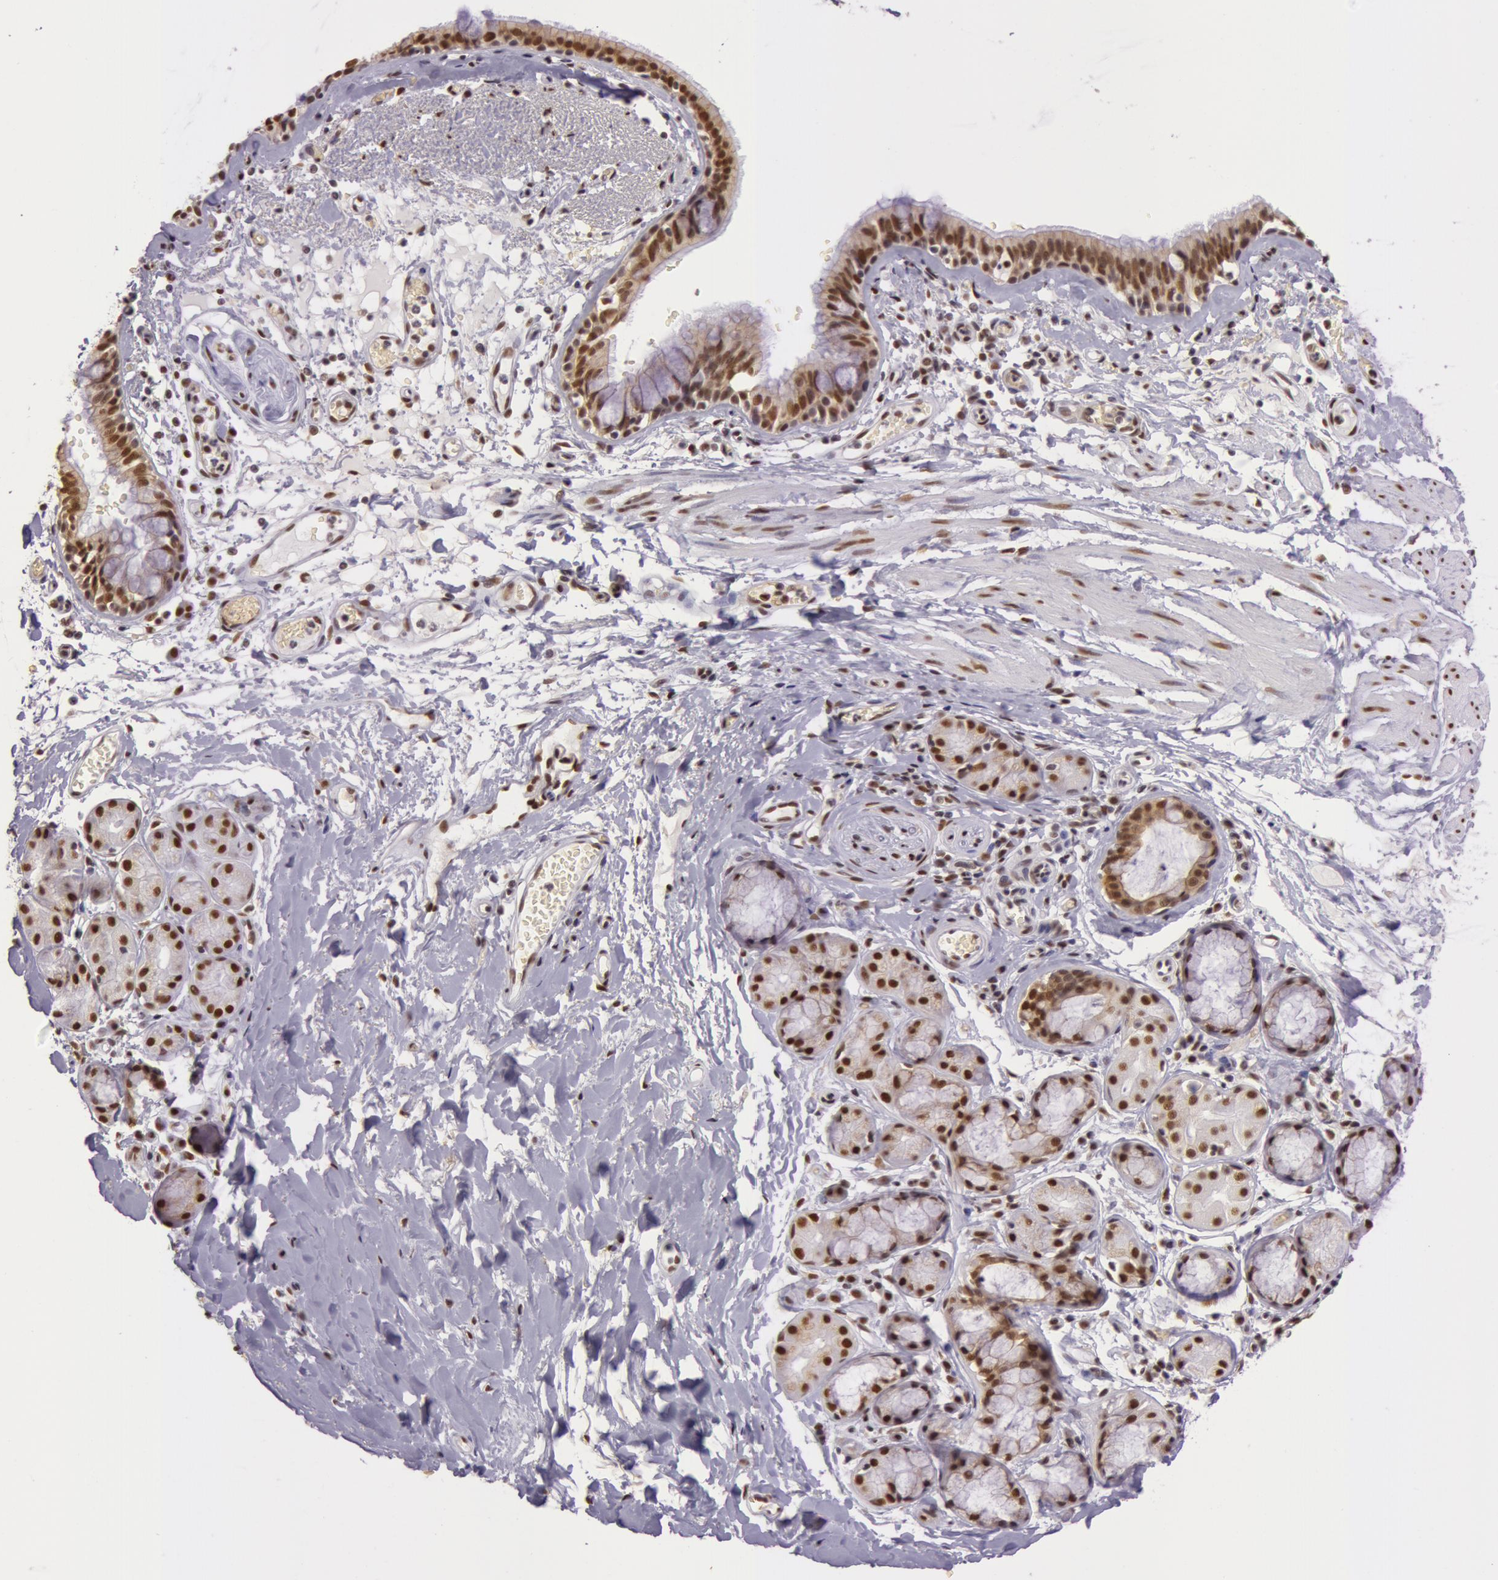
{"staining": {"intensity": "strong", "quantity": ">75%", "location": "nuclear"}, "tissue": "bronchus", "cell_type": "Respiratory epithelial cells", "image_type": "normal", "snomed": [{"axis": "morphology", "description": "Normal tissue, NOS"}, {"axis": "topography", "description": "Bronchus"}, {"axis": "topography", "description": "Lung"}], "caption": "Immunohistochemical staining of benign human bronchus reveals strong nuclear protein expression in approximately >75% of respiratory epithelial cells.", "gene": "NBN", "patient": {"sex": "female", "age": 56}}